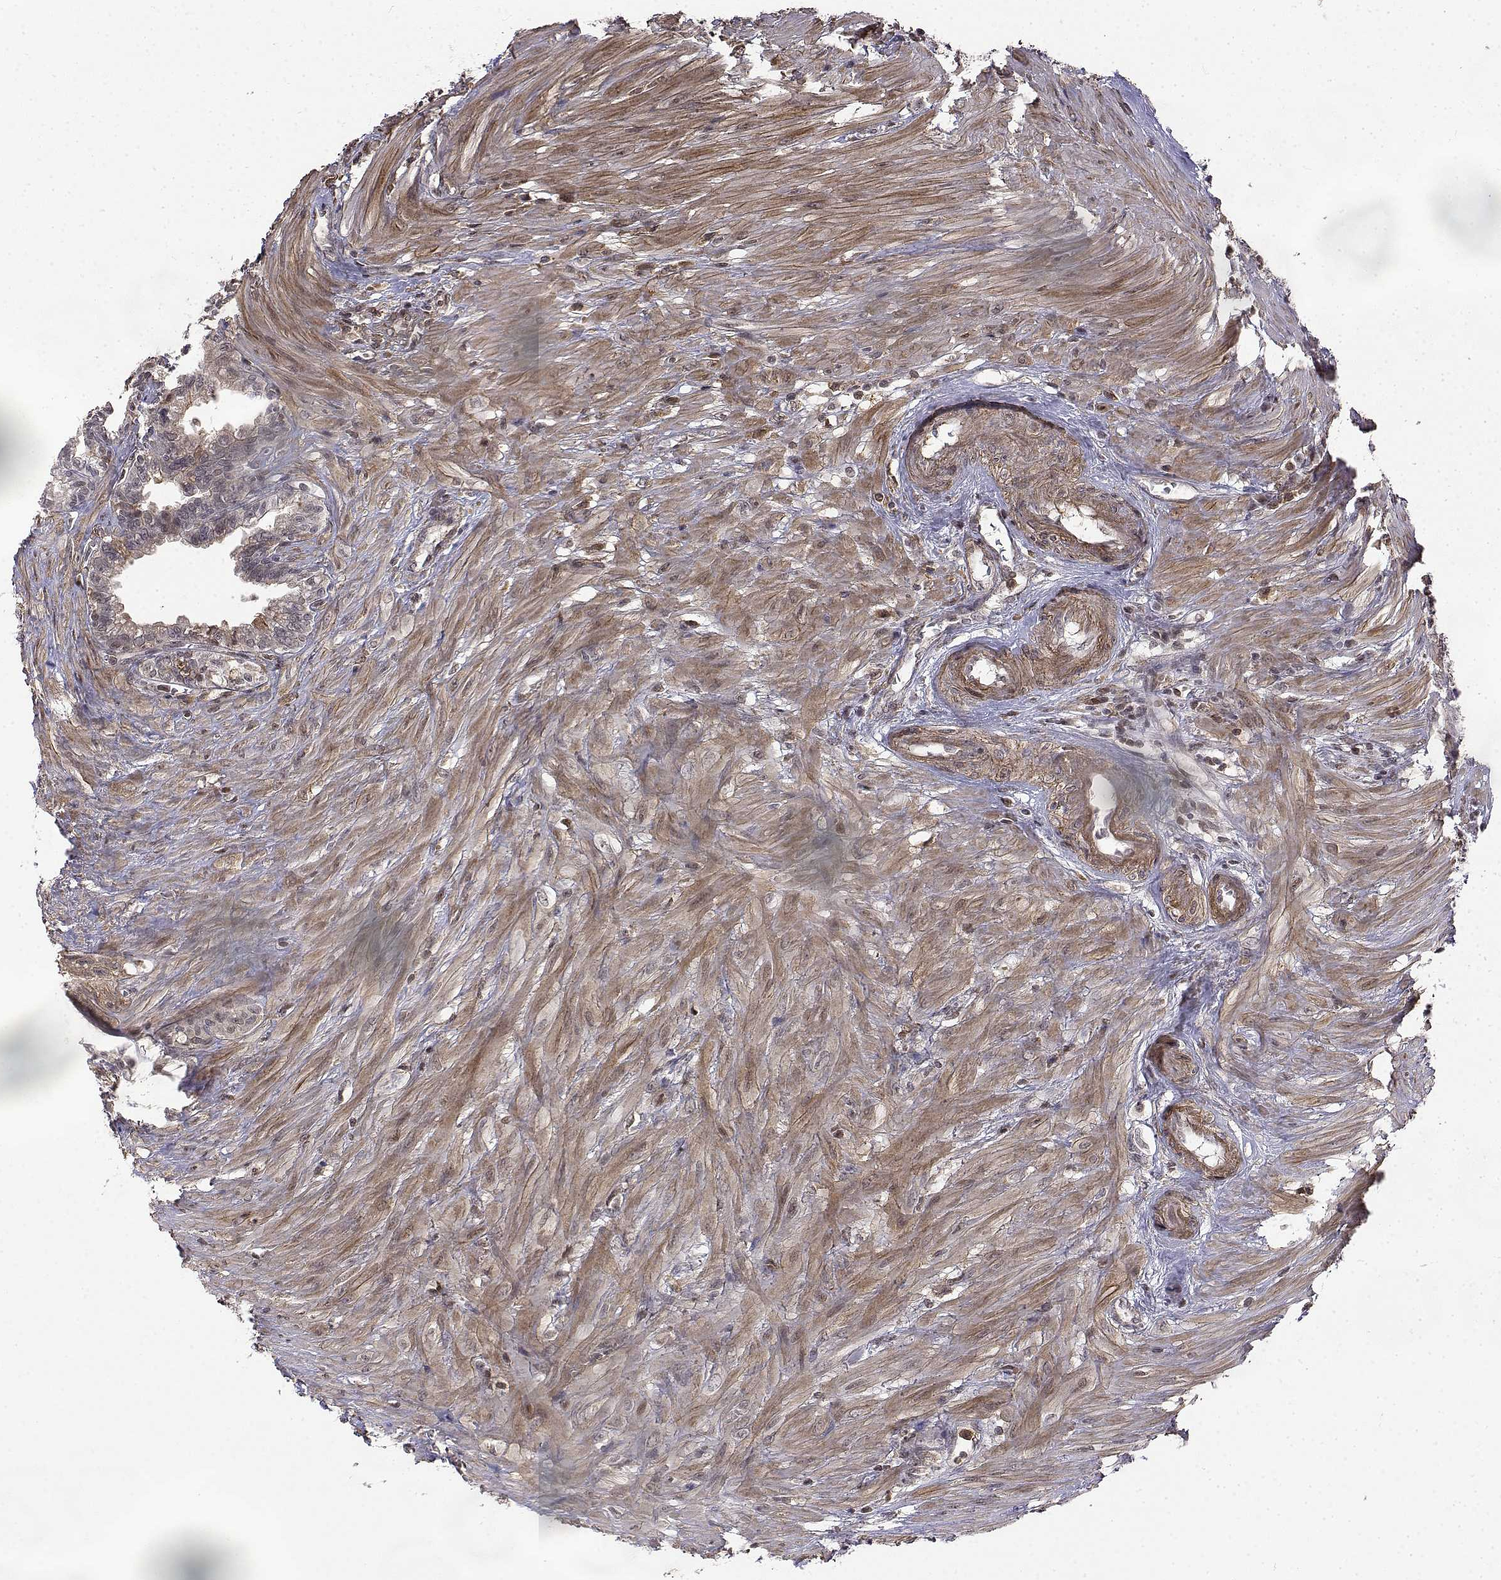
{"staining": {"intensity": "negative", "quantity": "none", "location": "none"}, "tissue": "seminal vesicle", "cell_type": "Glandular cells", "image_type": "normal", "snomed": [{"axis": "morphology", "description": "Normal tissue, NOS"}, {"axis": "morphology", "description": "Urothelial carcinoma, NOS"}, {"axis": "topography", "description": "Urinary bladder"}, {"axis": "topography", "description": "Seminal veicle"}], "caption": "A high-resolution micrograph shows immunohistochemistry (IHC) staining of unremarkable seminal vesicle, which exhibits no significant positivity in glandular cells. (Immunohistochemistry, brightfield microscopy, high magnification).", "gene": "ITGA7", "patient": {"sex": "male", "age": 76}}